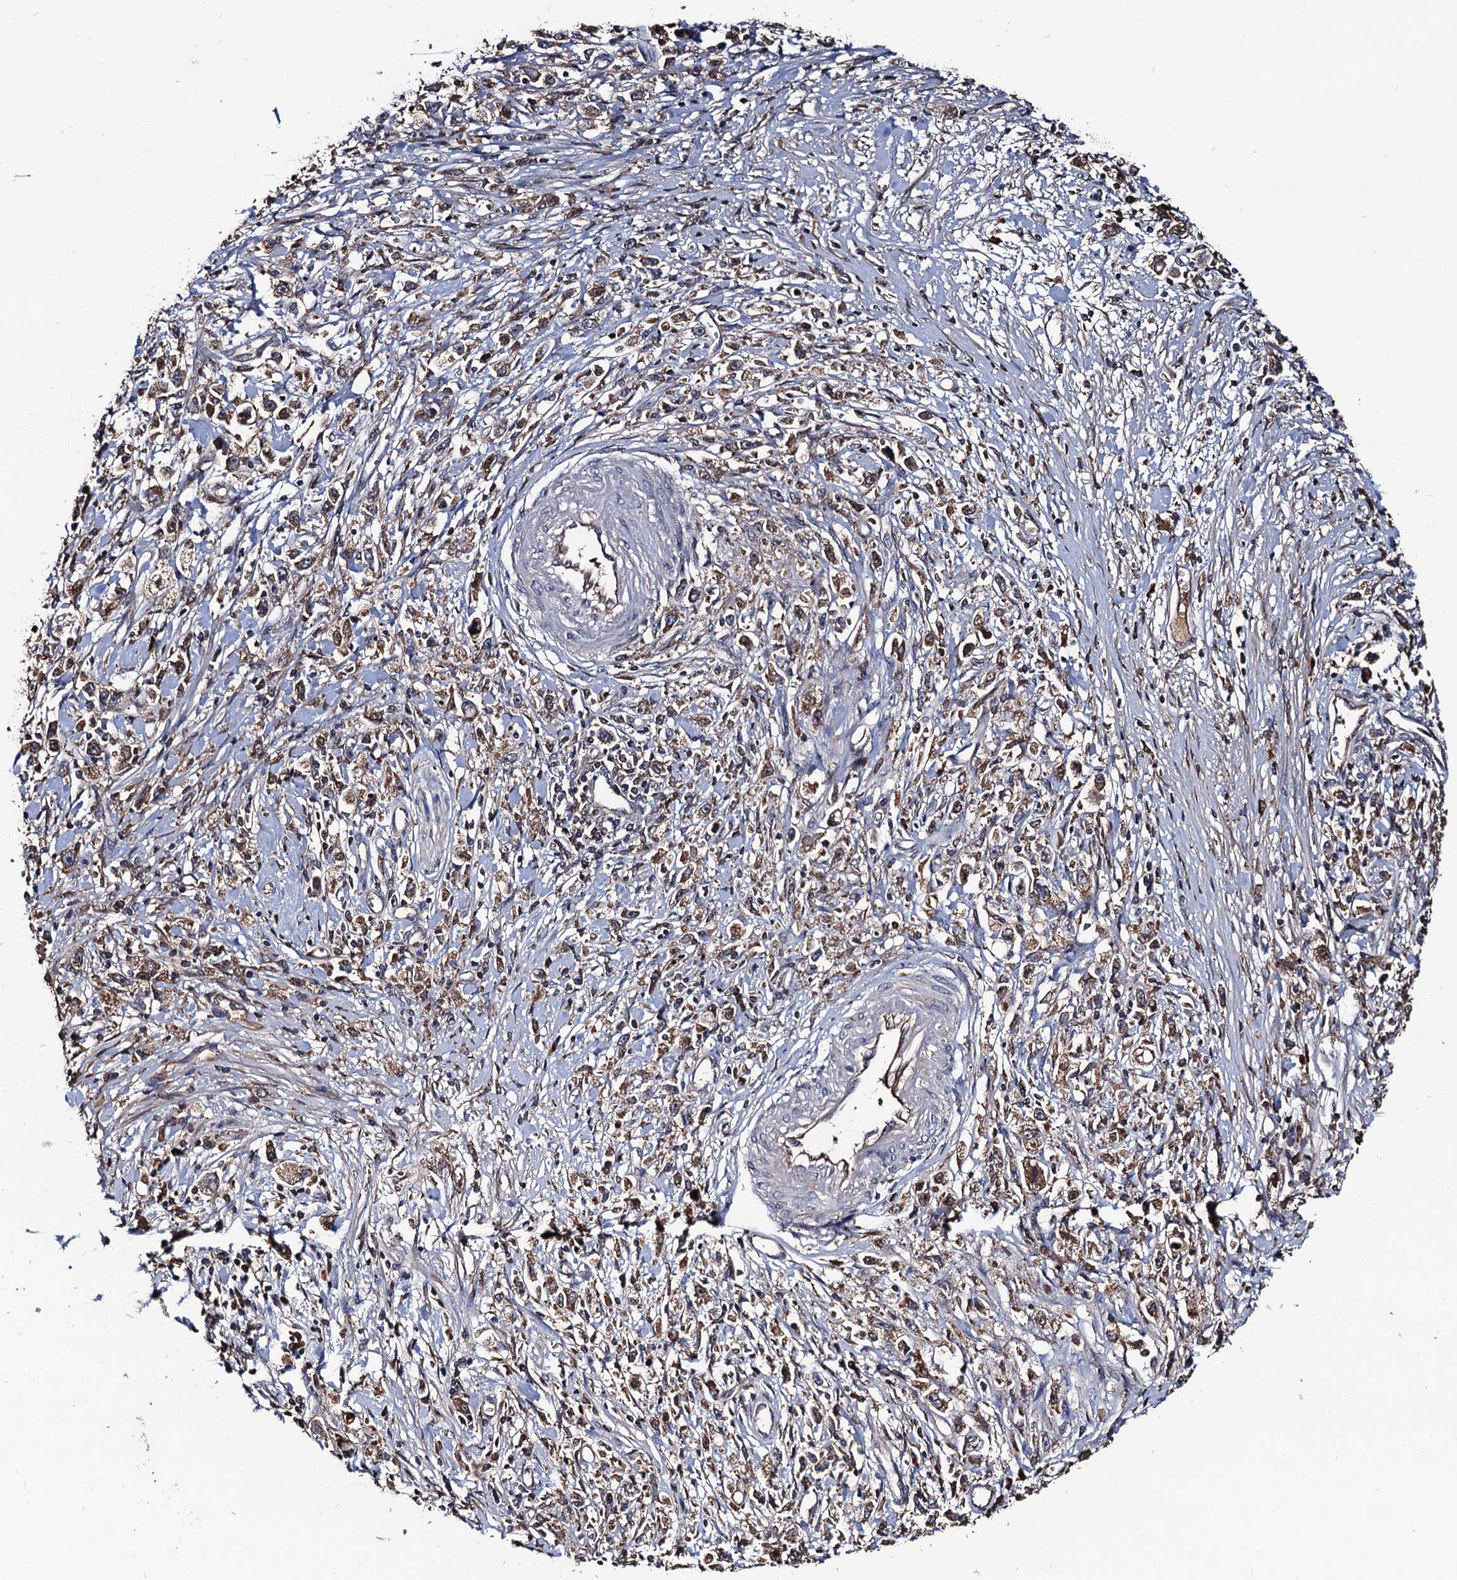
{"staining": {"intensity": "moderate", "quantity": ">75%", "location": "cytoplasmic/membranous"}, "tissue": "stomach cancer", "cell_type": "Tumor cells", "image_type": "cancer", "snomed": [{"axis": "morphology", "description": "Adenocarcinoma, NOS"}, {"axis": "topography", "description": "Stomach"}], "caption": "Tumor cells demonstrate medium levels of moderate cytoplasmic/membranous positivity in about >75% of cells in stomach adenocarcinoma. Nuclei are stained in blue.", "gene": "RGS11", "patient": {"sex": "female", "age": 59}}